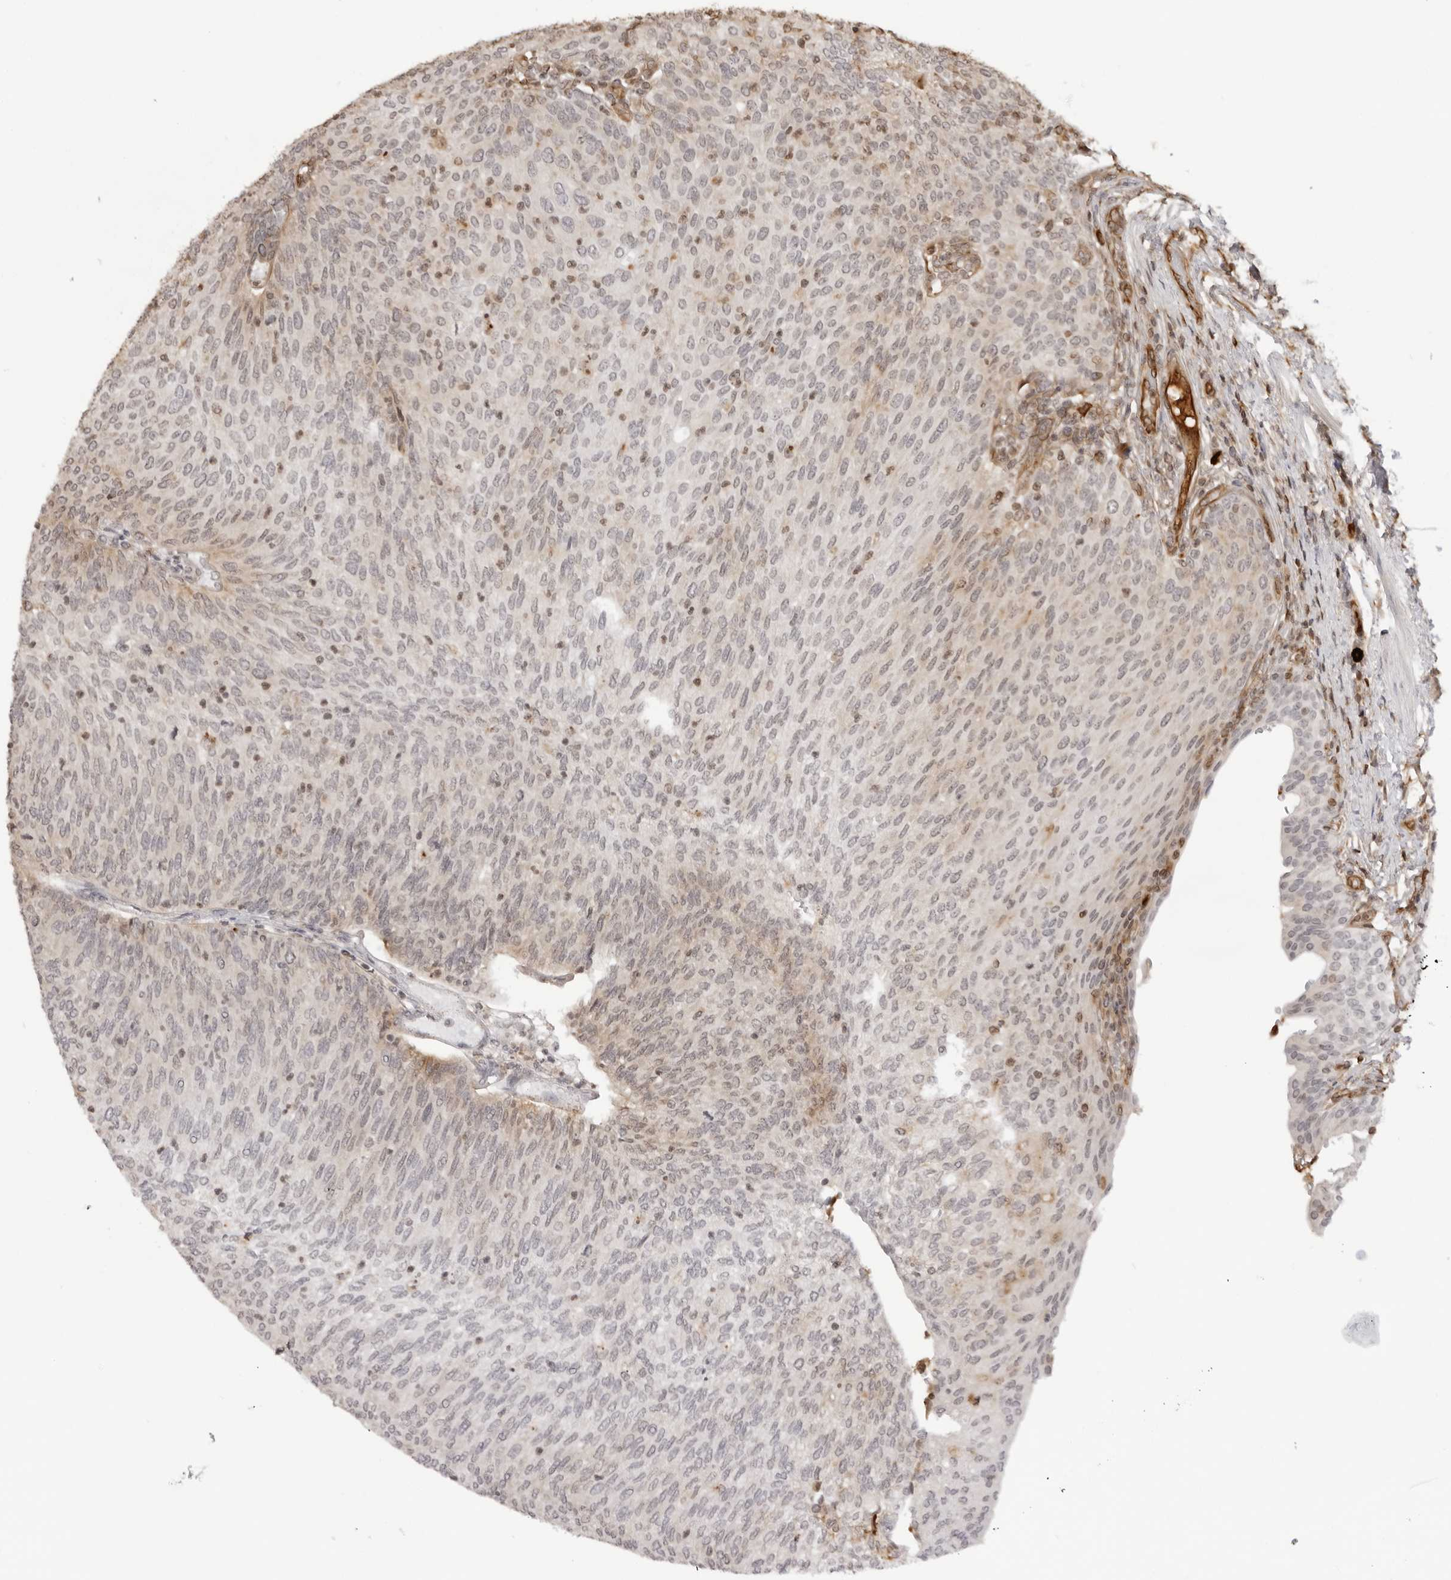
{"staining": {"intensity": "negative", "quantity": "none", "location": "none"}, "tissue": "urothelial cancer", "cell_type": "Tumor cells", "image_type": "cancer", "snomed": [{"axis": "morphology", "description": "Urothelial carcinoma, Low grade"}, {"axis": "topography", "description": "Urinary bladder"}], "caption": "DAB (3,3'-diaminobenzidine) immunohistochemical staining of urothelial cancer displays no significant expression in tumor cells.", "gene": "DYNLT5", "patient": {"sex": "female", "age": 79}}